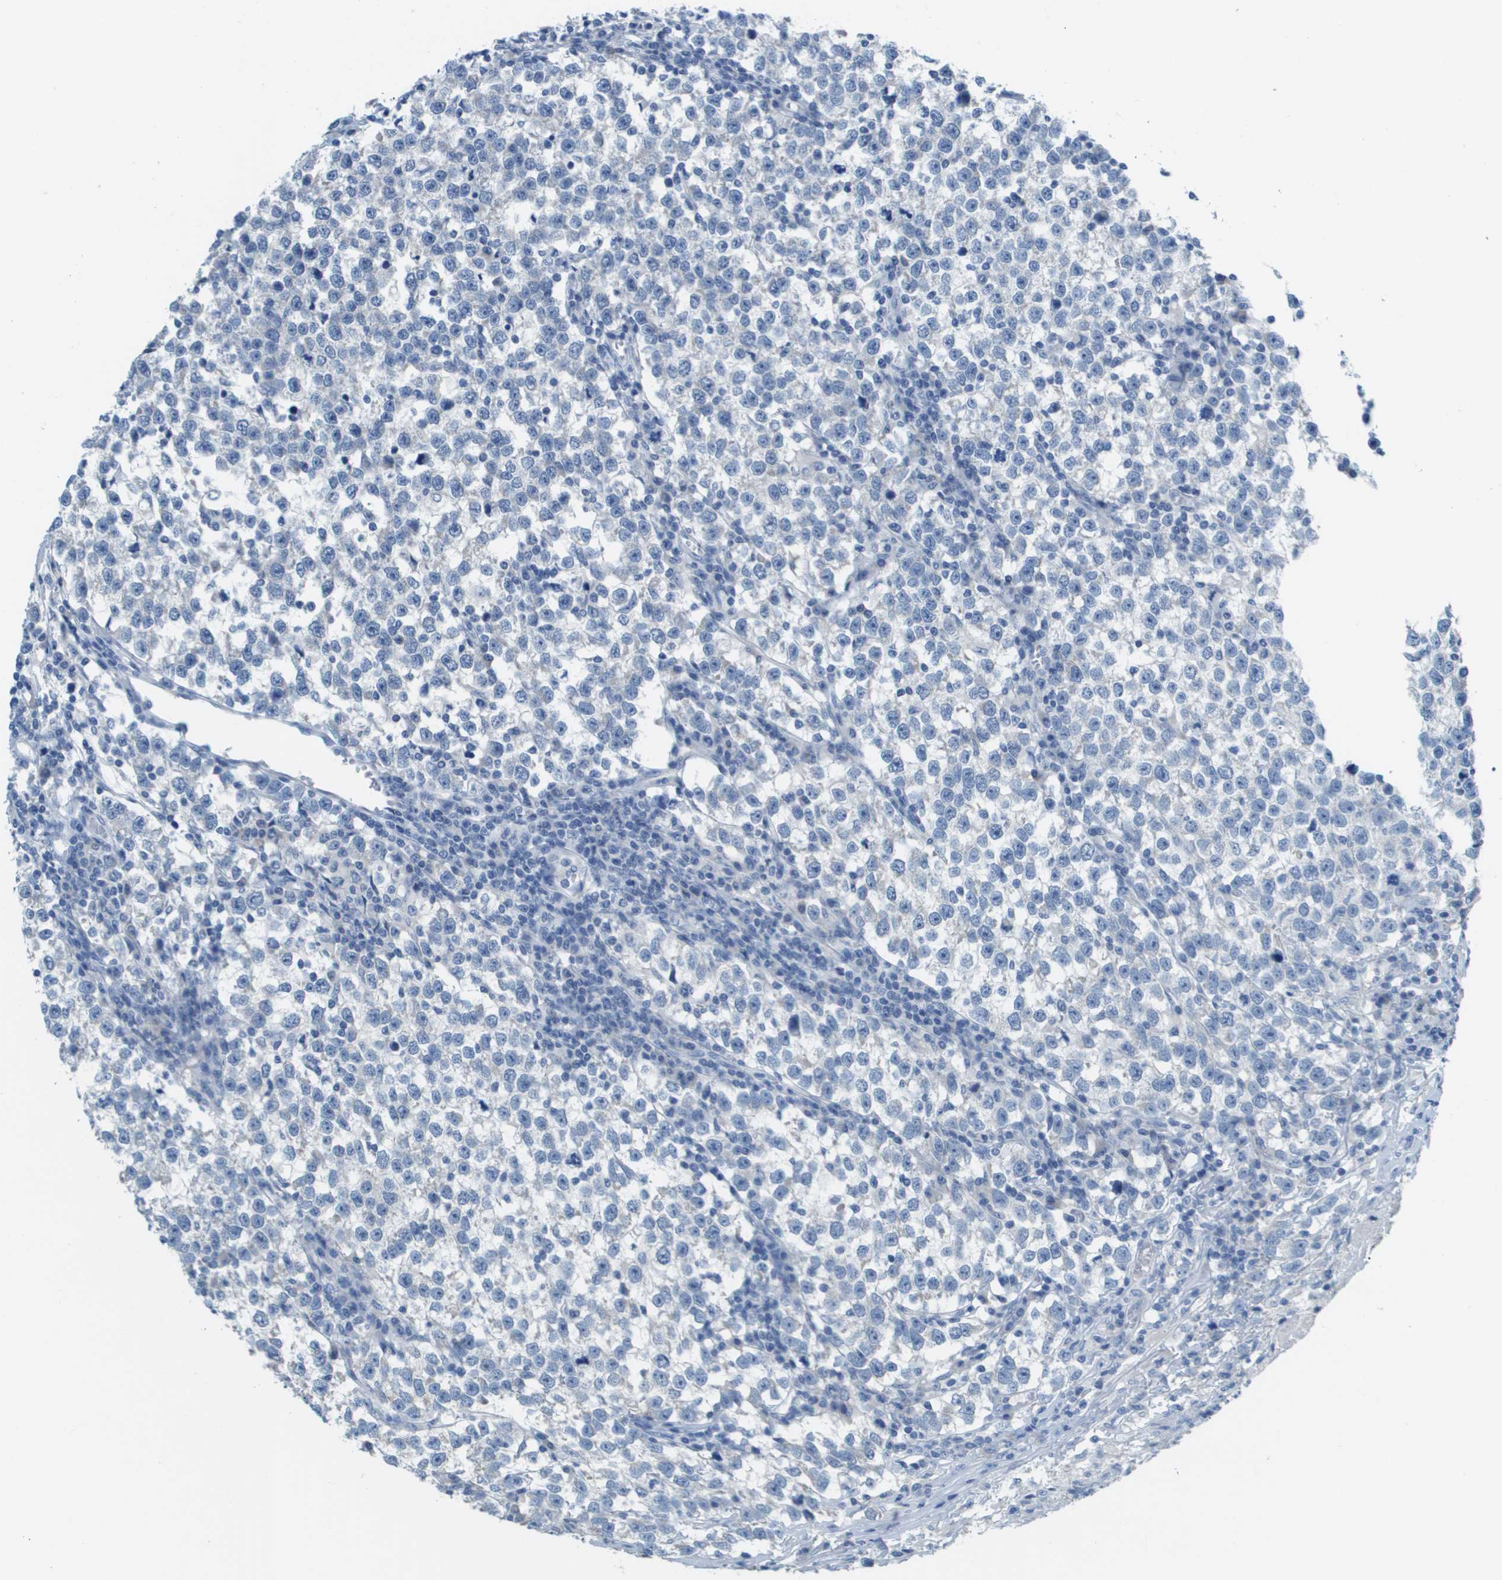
{"staining": {"intensity": "negative", "quantity": "none", "location": "none"}, "tissue": "testis cancer", "cell_type": "Tumor cells", "image_type": "cancer", "snomed": [{"axis": "morphology", "description": "Normal tissue, NOS"}, {"axis": "morphology", "description": "Seminoma, NOS"}, {"axis": "topography", "description": "Testis"}], "caption": "High magnification brightfield microscopy of testis seminoma stained with DAB (3,3'-diaminobenzidine) (brown) and counterstained with hematoxylin (blue): tumor cells show no significant staining. (Immunohistochemistry (ihc), brightfield microscopy, high magnification).", "gene": "PTGDR2", "patient": {"sex": "male", "age": 43}}